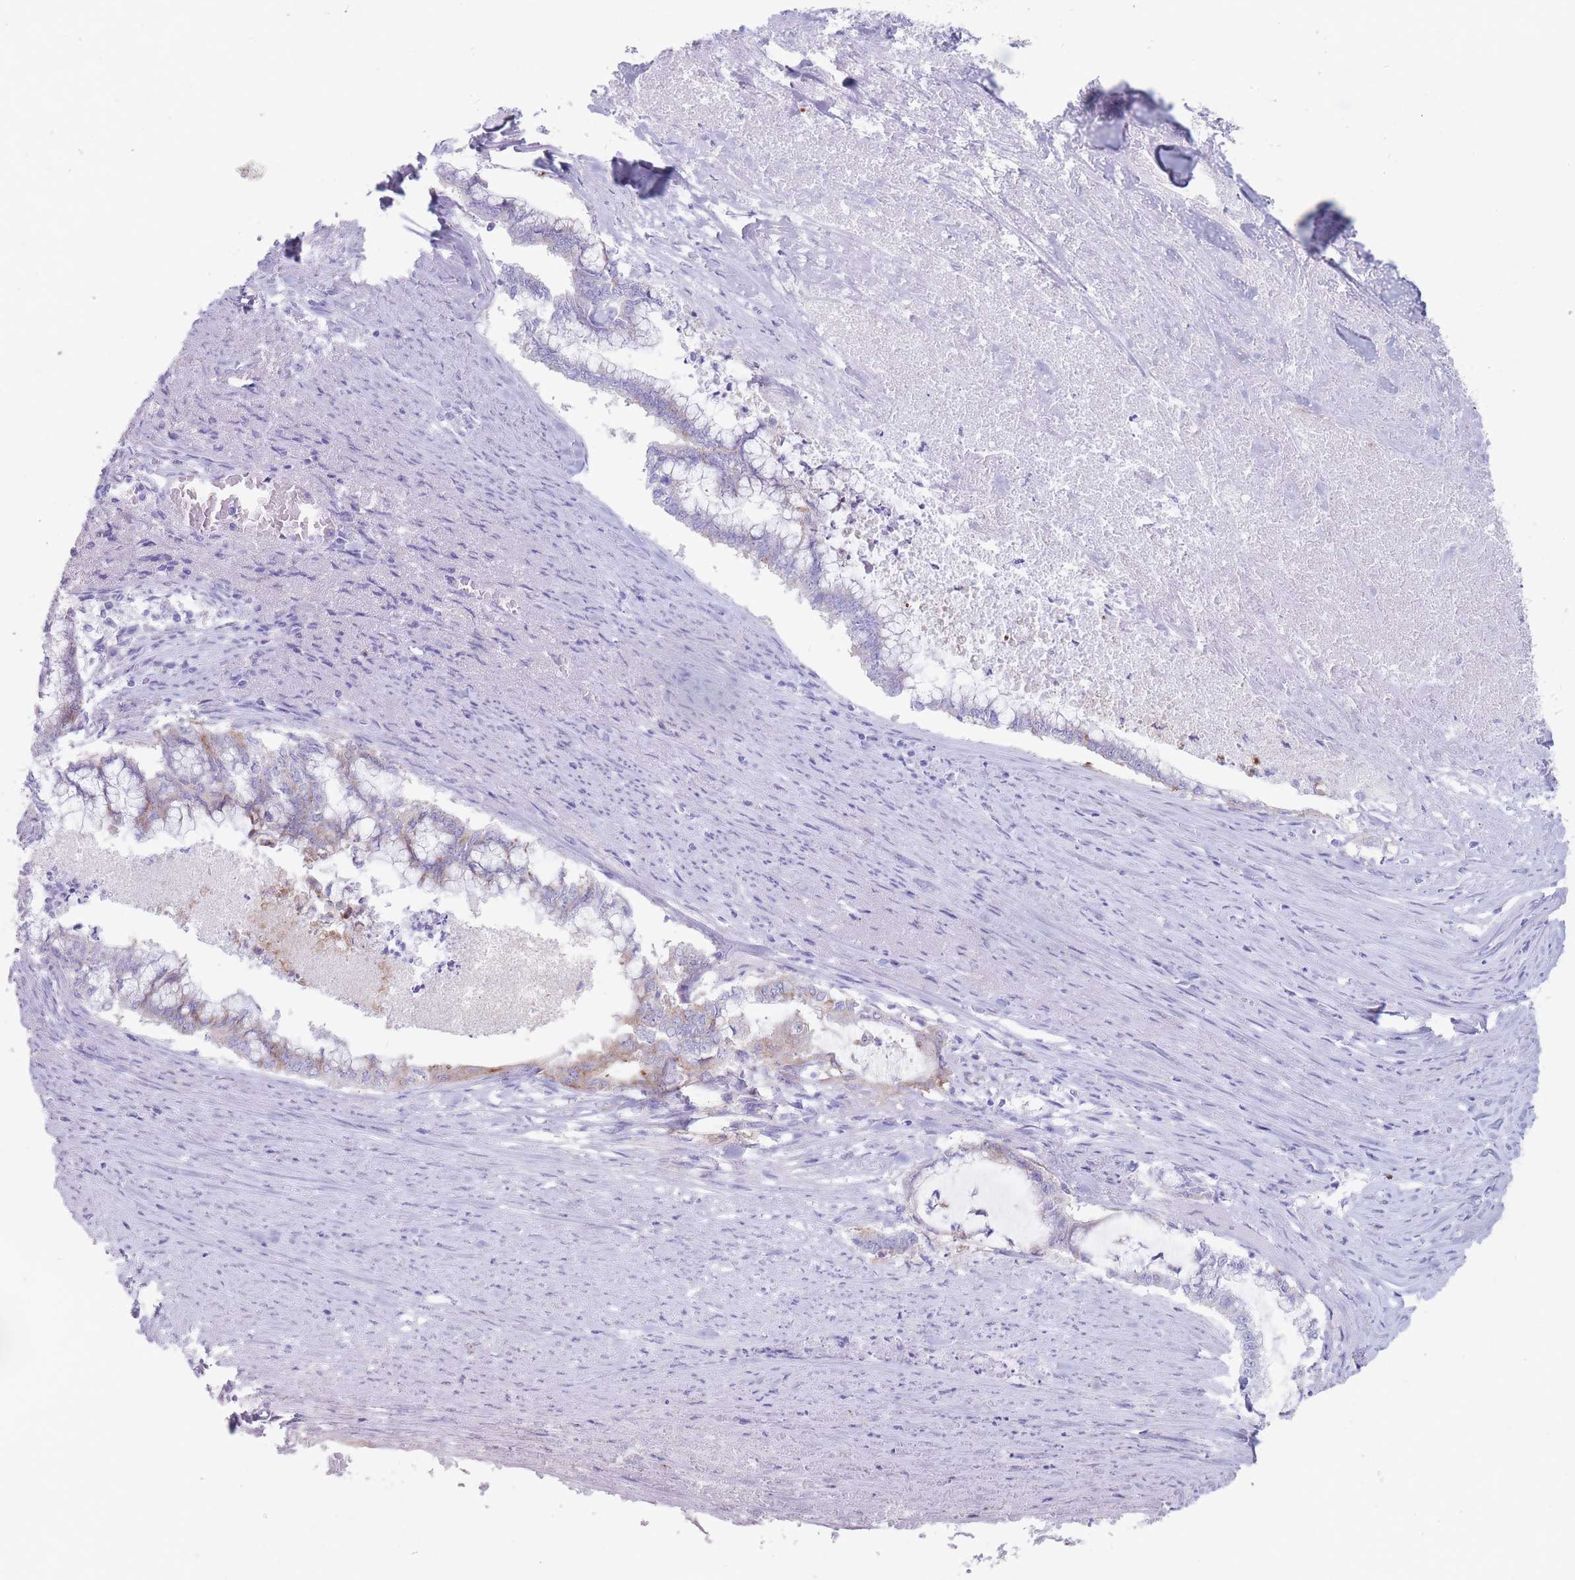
{"staining": {"intensity": "moderate", "quantity": "<25%", "location": "cytoplasmic/membranous"}, "tissue": "endometrial cancer", "cell_type": "Tumor cells", "image_type": "cancer", "snomed": [{"axis": "morphology", "description": "Adenocarcinoma, NOS"}, {"axis": "topography", "description": "Endometrium"}], "caption": "Human endometrial cancer stained with a protein marker demonstrates moderate staining in tumor cells.", "gene": "ST3GAL5", "patient": {"sex": "female", "age": 79}}